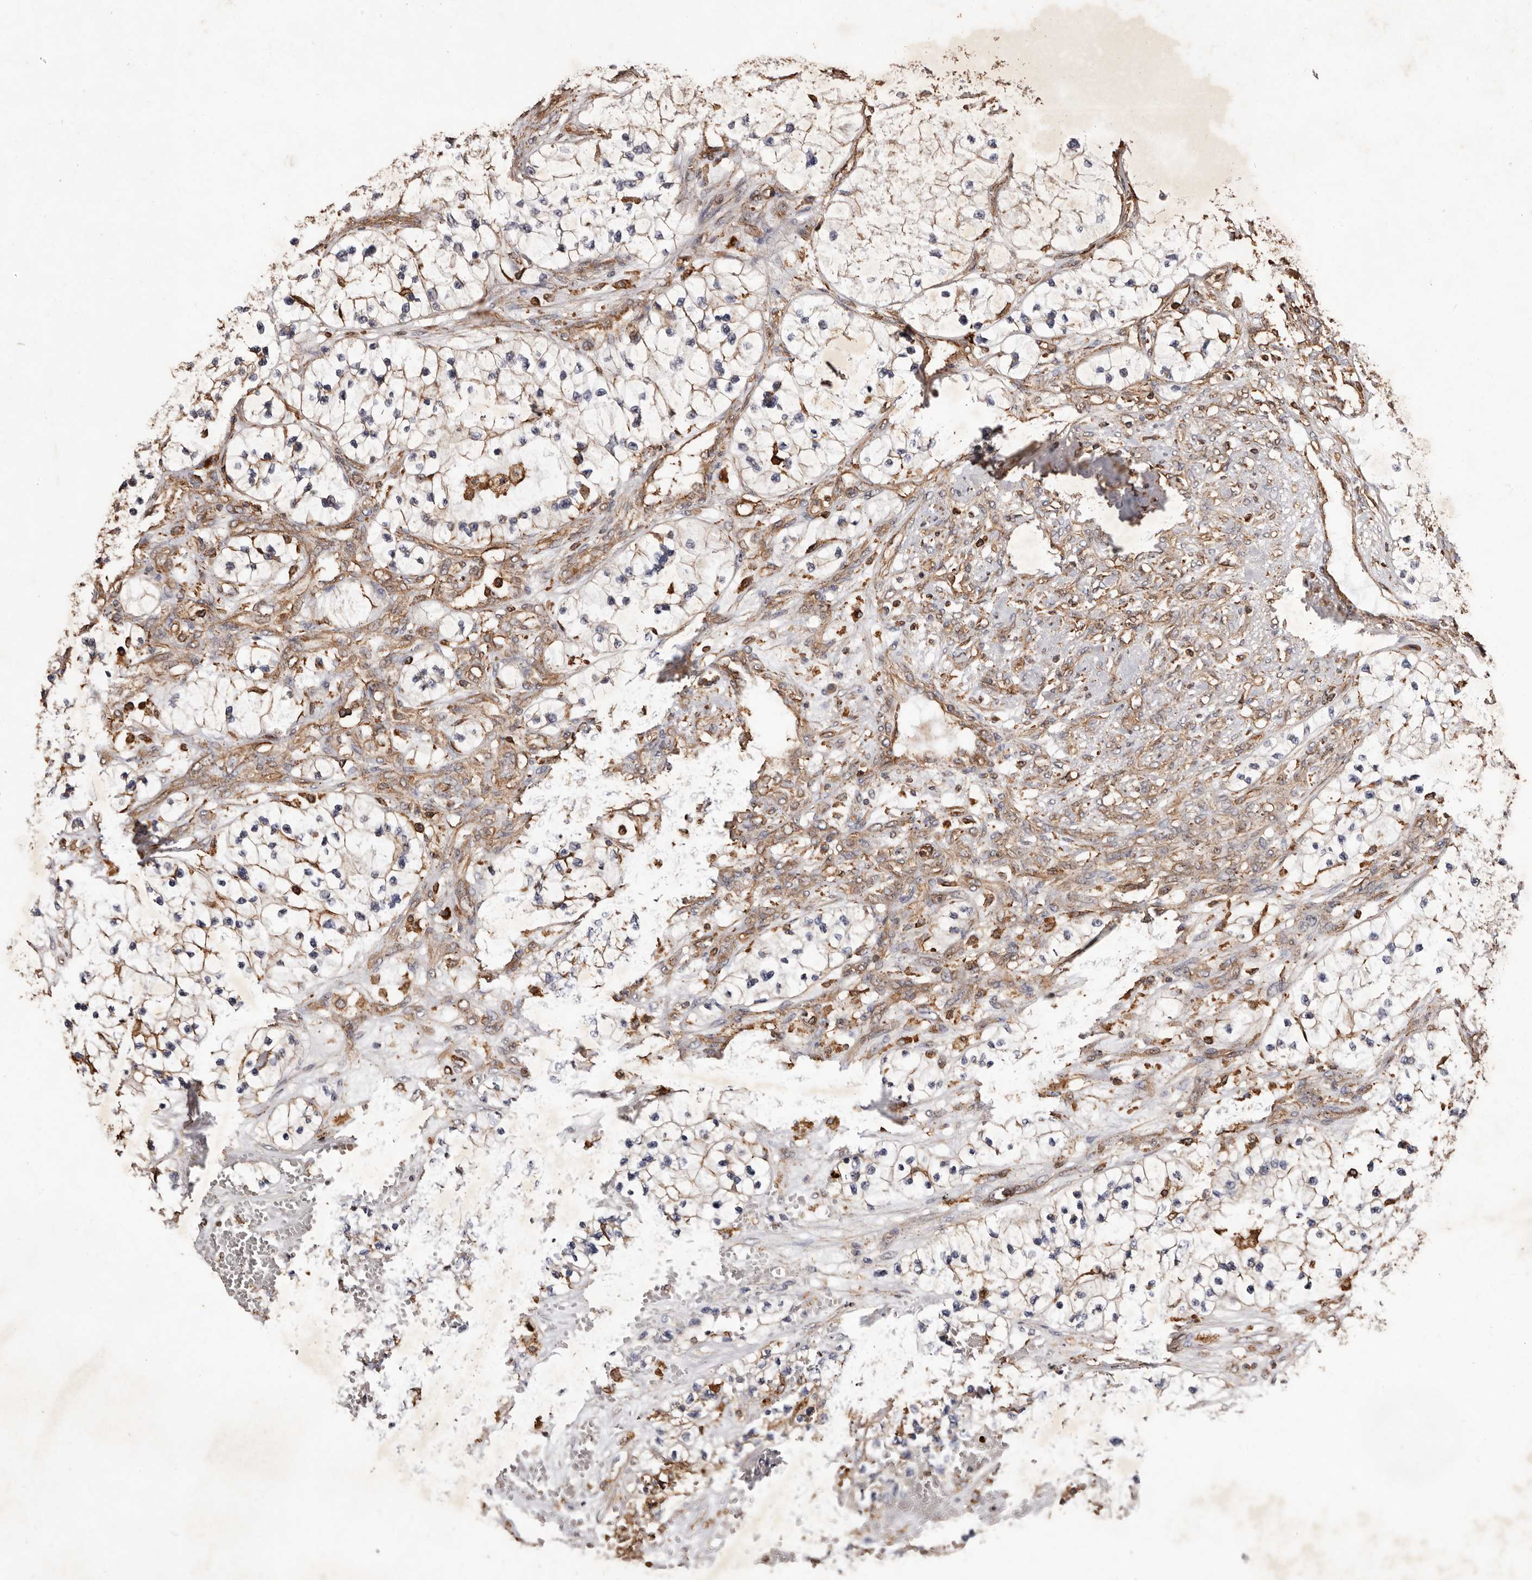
{"staining": {"intensity": "moderate", "quantity": ">75%", "location": "cytoplasmic/membranous"}, "tissue": "renal cancer", "cell_type": "Tumor cells", "image_type": "cancer", "snomed": [{"axis": "morphology", "description": "Adenocarcinoma, NOS"}, {"axis": "topography", "description": "Kidney"}], "caption": "High-magnification brightfield microscopy of renal cancer (adenocarcinoma) stained with DAB (brown) and counterstained with hematoxylin (blue). tumor cells exhibit moderate cytoplasmic/membranous staining is seen in about>75% of cells.", "gene": "COQ8B", "patient": {"sex": "female", "age": 57}}